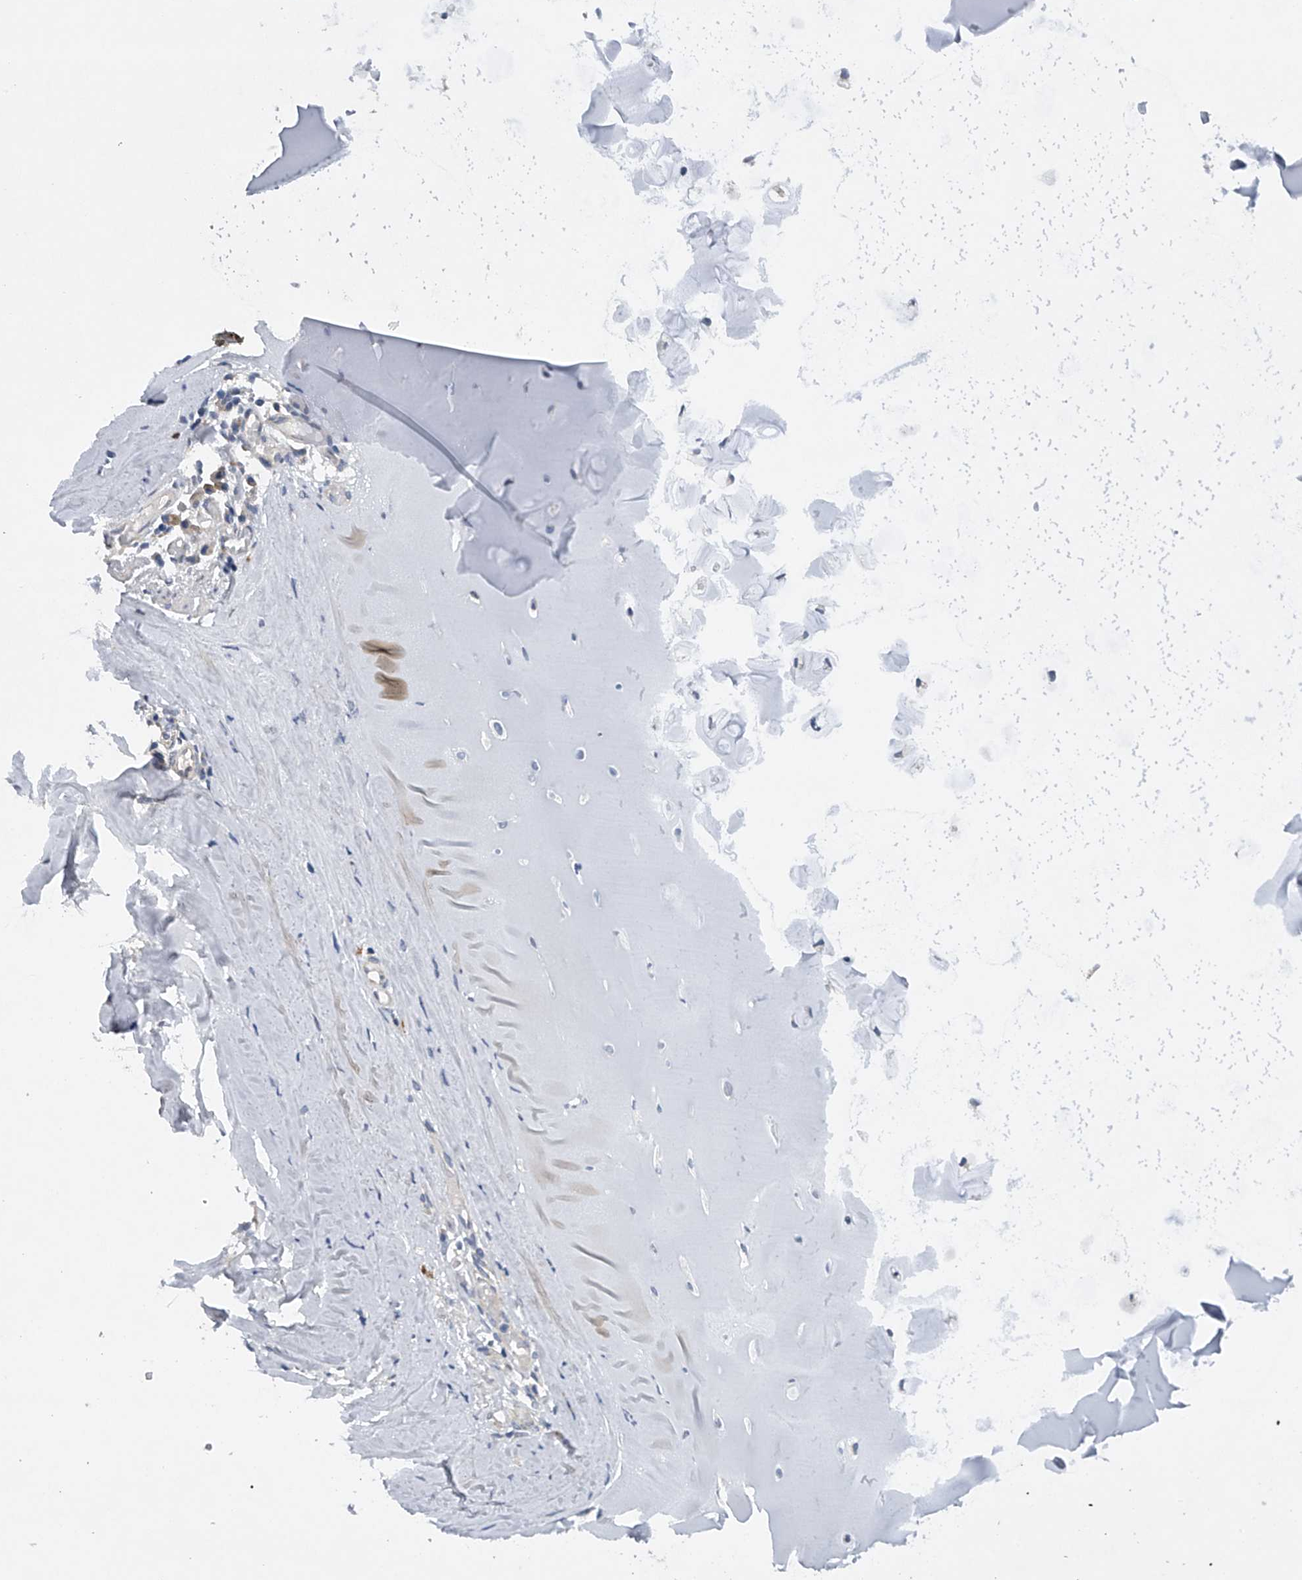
{"staining": {"intensity": "negative", "quantity": "none", "location": "none"}, "tissue": "adipose tissue", "cell_type": "Adipocytes", "image_type": "normal", "snomed": [{"axis": "morphology", "description": "Normal tissue, NOS"}, {"axis": "morphology", "description": "Basal cell carcinoma"}, {"axis": "topography", "description": "Cartilage tissue"}, {"axis": "topography", "description": "Nasopharynx"}, {"axis": "topography", "description": "Oral tissue"}], "caption": "DAB (3,3'-diaminobenzidine) immunohistochemical staining of normal adipose tissue reveals no significant positivity in adipocytes.", "gene": "RNF5", "patient": {"sex": "female", "age": 77}}